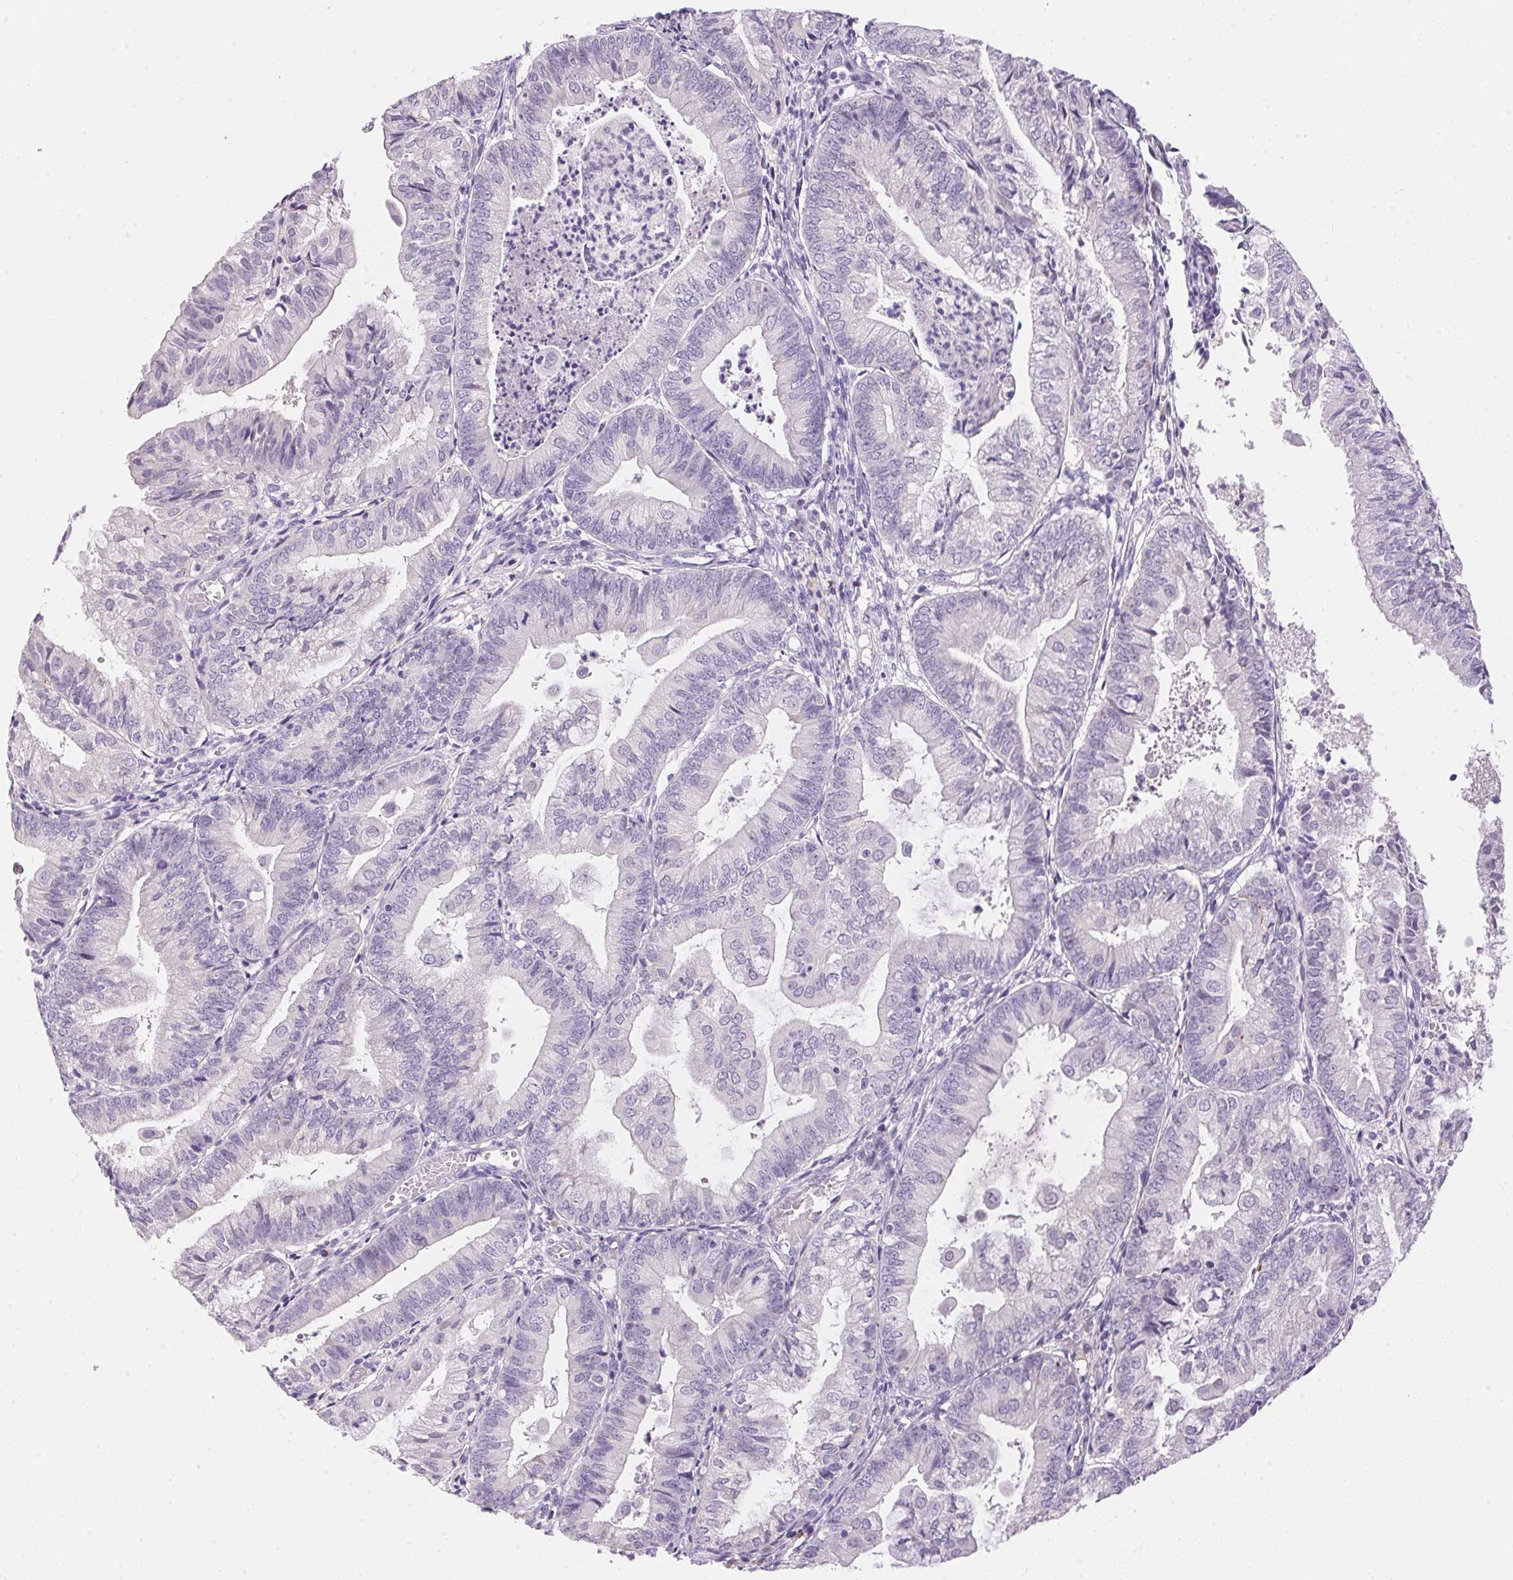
{"staining": {"intensity": "negative", "quantity": "none", "location": "none"}, "tissue": "endometrial cancer", "cell_type": "Tumor cells", "image_type": "cancer", "snomed": [{"axis": "morphology", "description": "Adenocarcinoma, NOS"}, {"axis": "topography", "description": "Endometrium"}], "caption": "This image is of adenocarcinoma (endometrial) stained with immunohistochemistry to label a protein in brown with the nuclei are counter-stained blue. There is no positivity in tumor cells.", "gene": "PNLIPRP3", "patient": {"sex": "female", "age": 55}}